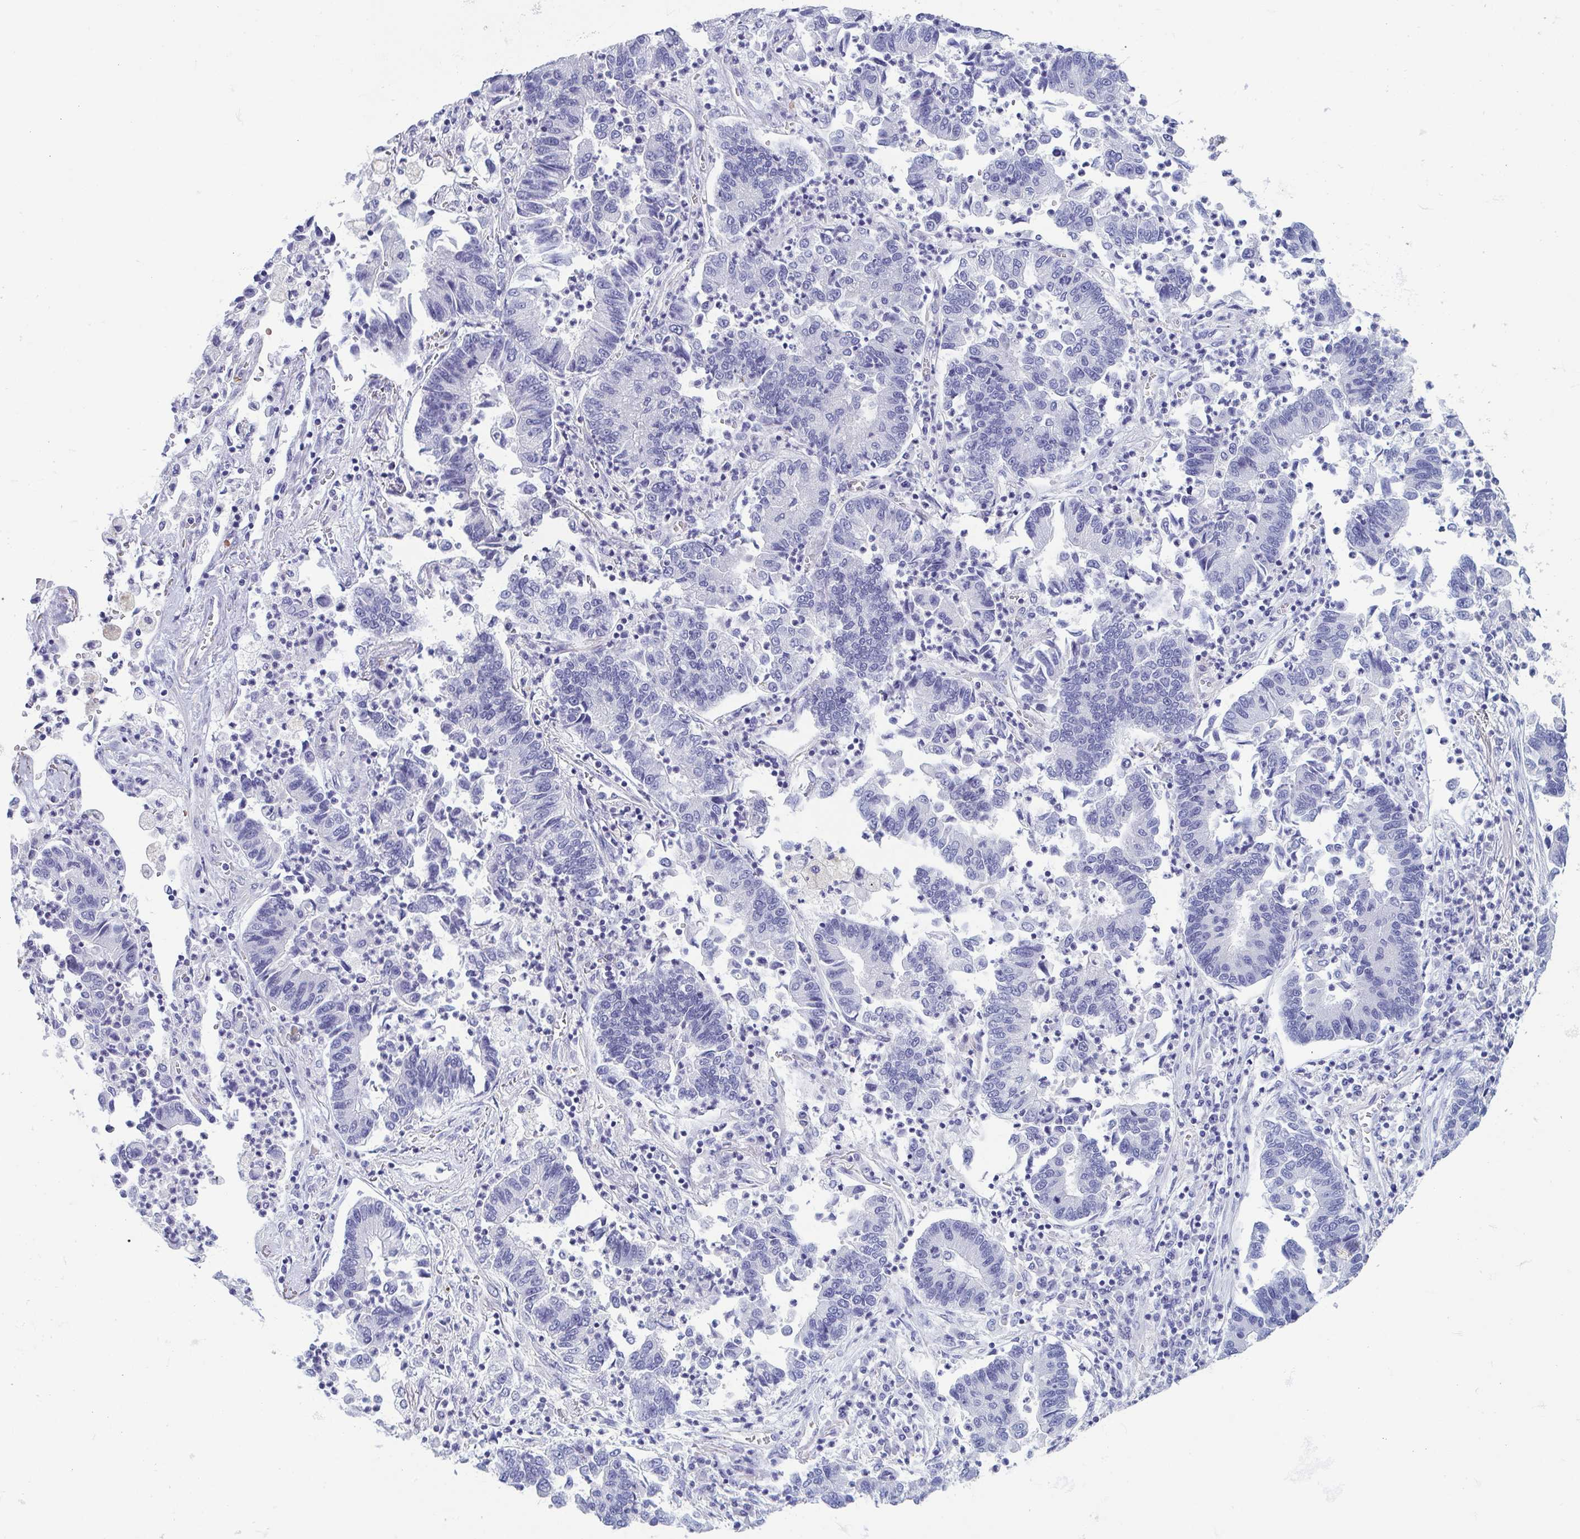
{"staining": {"intensity": "negative", "quantity": "none", "location": "none"}, "tissue": "lung cancer", "cell_type": "Tumor cells", "image_type": "cancer", "snomed": [{"axis": "morphology", "description": "Adenocarcinoma, NOS"}, {"axis": "topography", "description": "Lung"}], "caption": "IHC of human lung adenocarcinoma shows no staining in tumor cells.", "gene": "MORC4", "patient": {"sex": "female", "age": 57}}